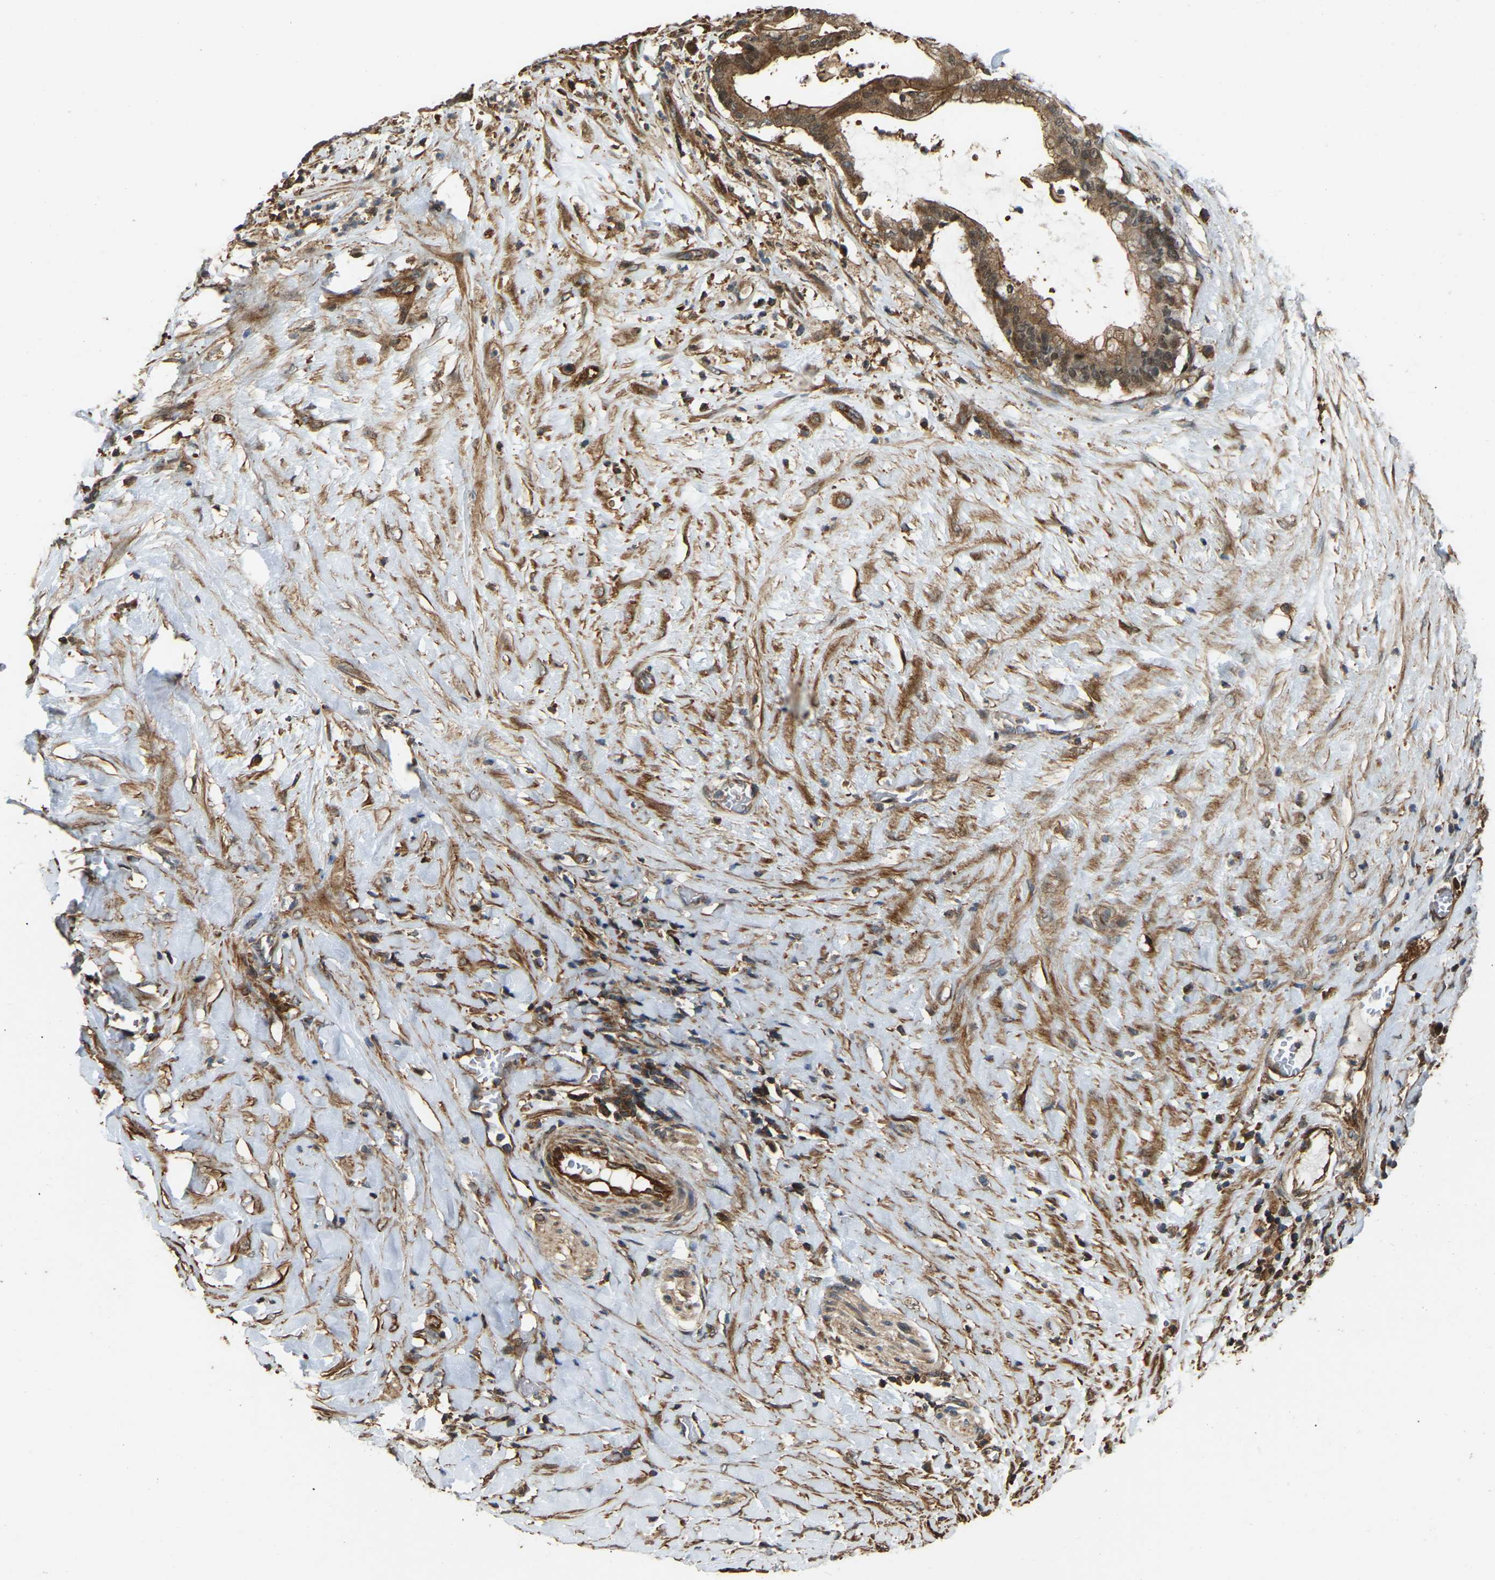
{"staining": {"intensity": "moderate", "quantity": ">75%", "location": "cytoplasmic/membranous"}, "tissue": "pancreatic cancer", "cell_type": "Tumor cells", "image_type": "cancer", "snomed": [{"axis": "morphology", "description": "Adenocarcinoma, NOS"}, {"axis": "topography", "description": "Pancreas"}], "caption": "Pancreatic adenocarcinoma was stained to show a protein in brown. There is medium levels of moderate cytoplasmic/membranous staining in about >75% of tumor cells.", "gene": "SAMD9L", "patient": {"sex": "male", "age": 41}}